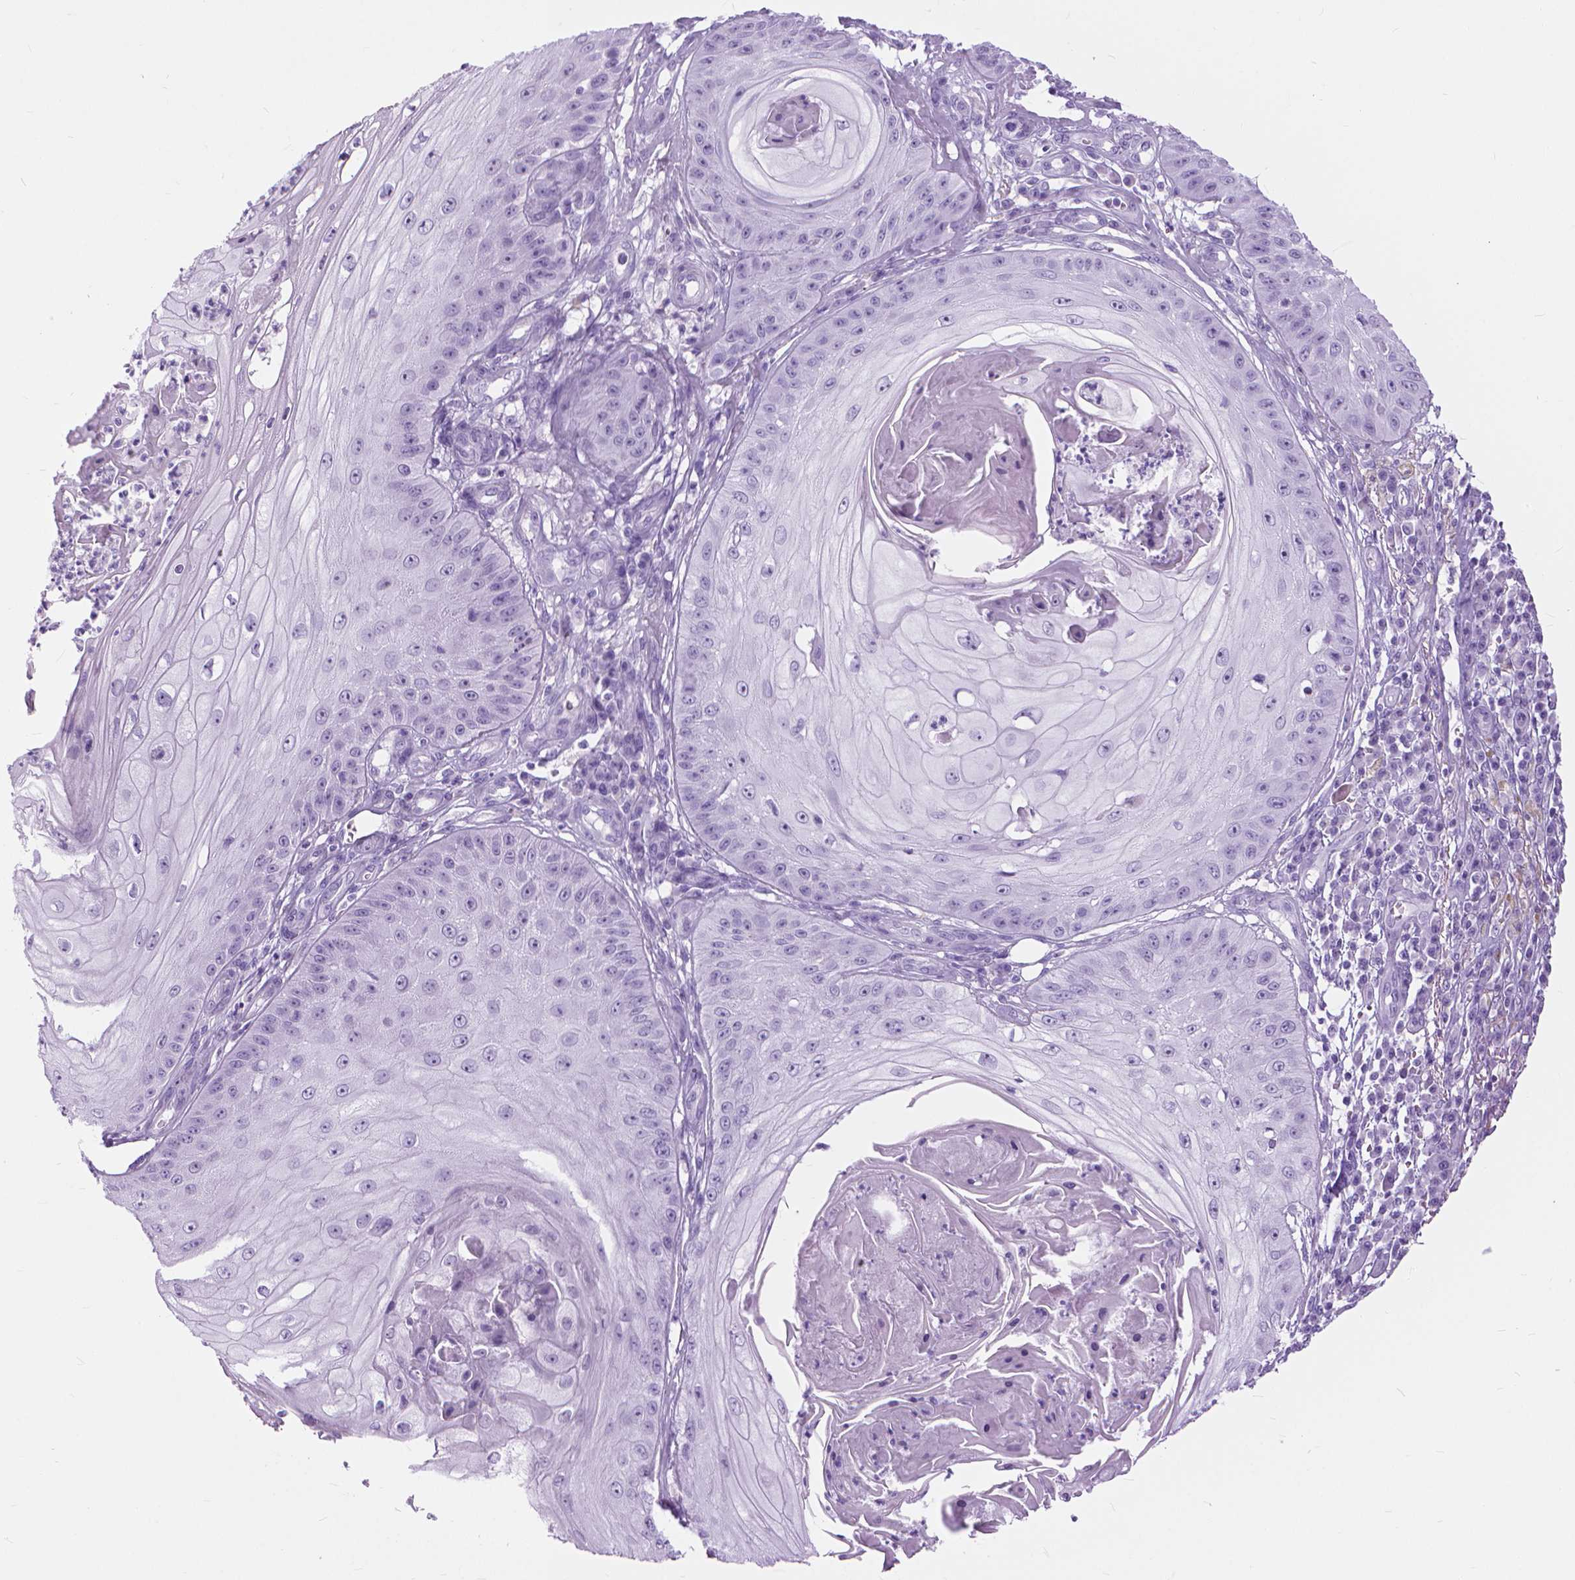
{"staining": {"intensity": "negative", "quantity": "none", "location": "none"}, "tissue": "skin cancer", "cell_type": "Tumor cells", "image_type": "cancer", "snomed": [{"axis": "morphology", "description": "Squamous cell carcinoma, NOS"}, {"axis": "topography", "description": "Skin"}], "caption": "Tumor cells show no significant protein staining in skin squamous cell carcinoma.", "gene": "HTR2B", "patient": {"sex": "male", "age": 70}}